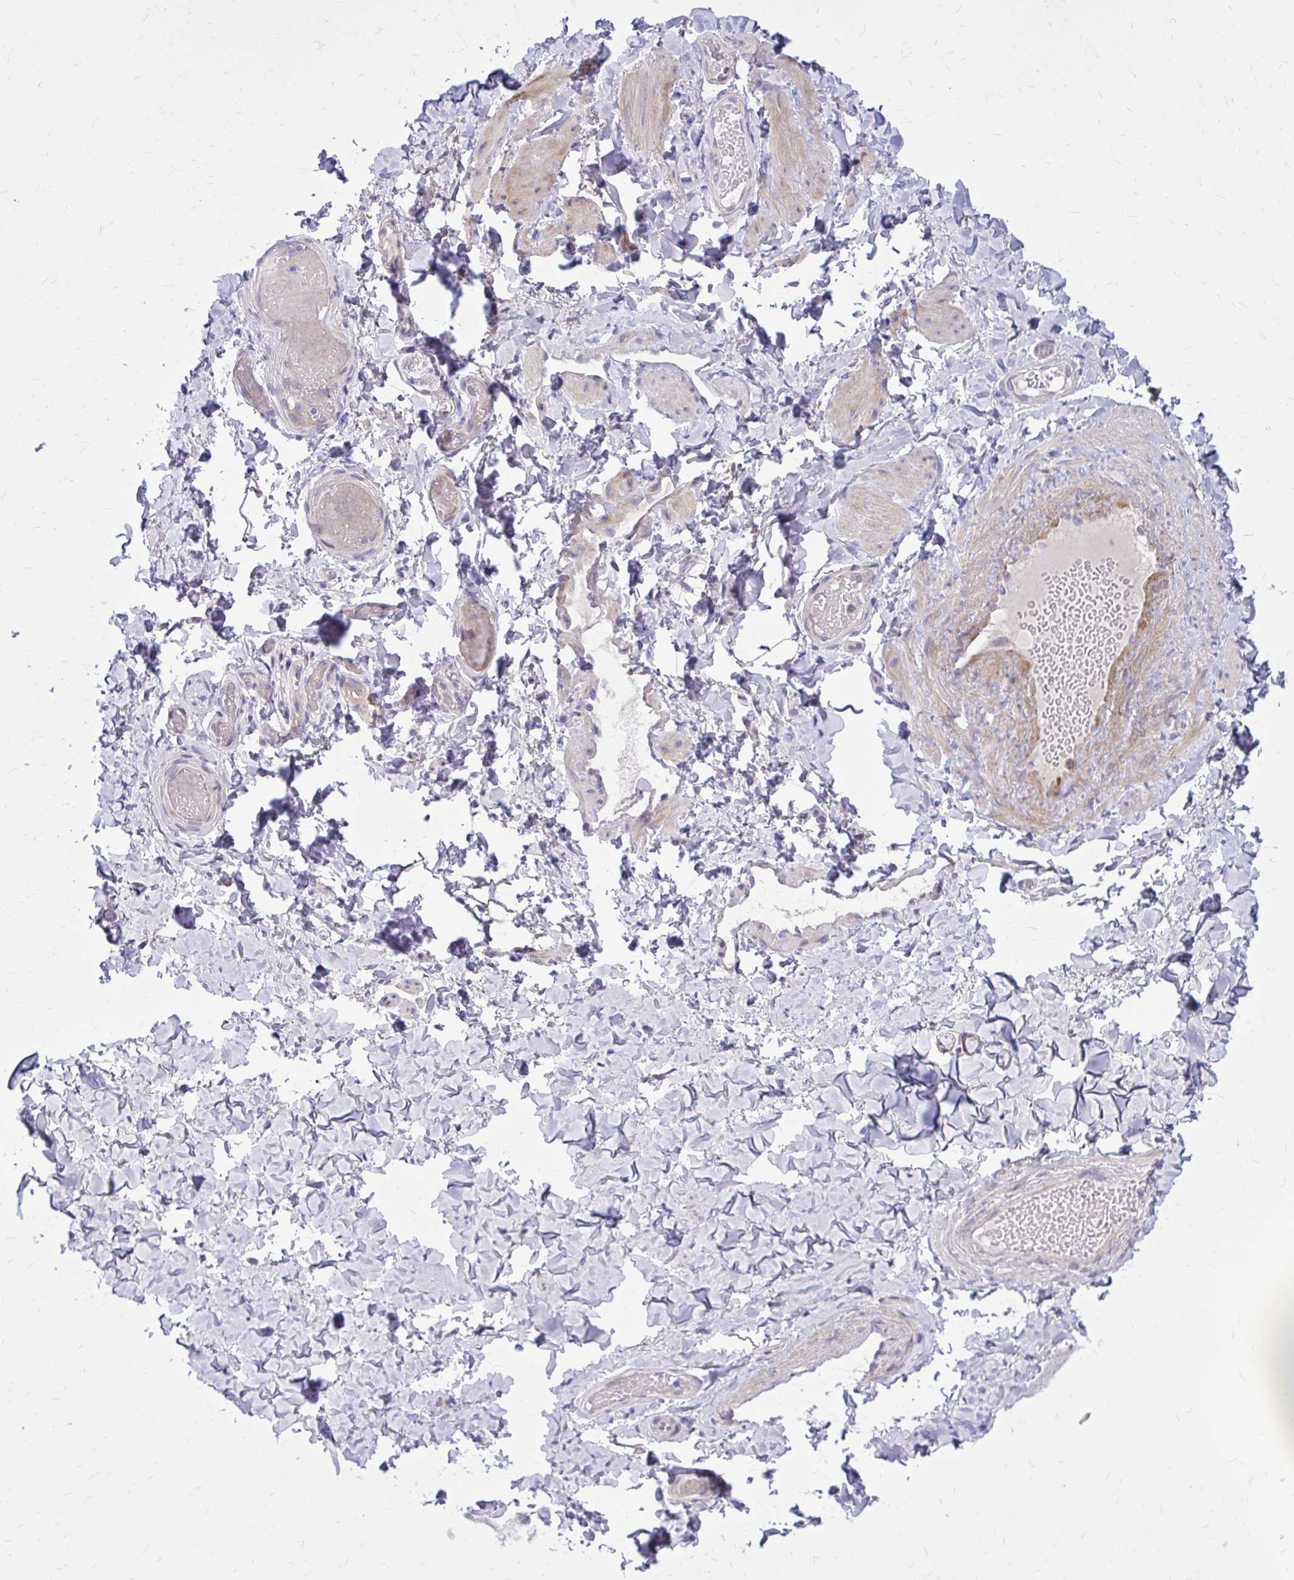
{"staining": {"intensity": "negative", "quantity": "none", "location": "none"}, "tissue": "adipose tissue", "cell_type": "Adipocytes", "image_type": "normal", "snomed": [{"axis": "morphology", "description": "Normal tissue, NOS"}, {"axis": "topography", "description": "Soft tissue"}, {"axis": "topography", "description": "Adipose tissue"}, {"axis": "topography", "description": "Vascular tissue"}, {"axis": "topography", "description": "Peripheral nerve tissue"}], "caption": "A high-resolution photomicrograph shows IHC staining of benign adipose tissue, which exhibits no significant expression in adipocytes.", "gene": "ADAMTSL1", "patient": {"sex": "male", "age": 29}}